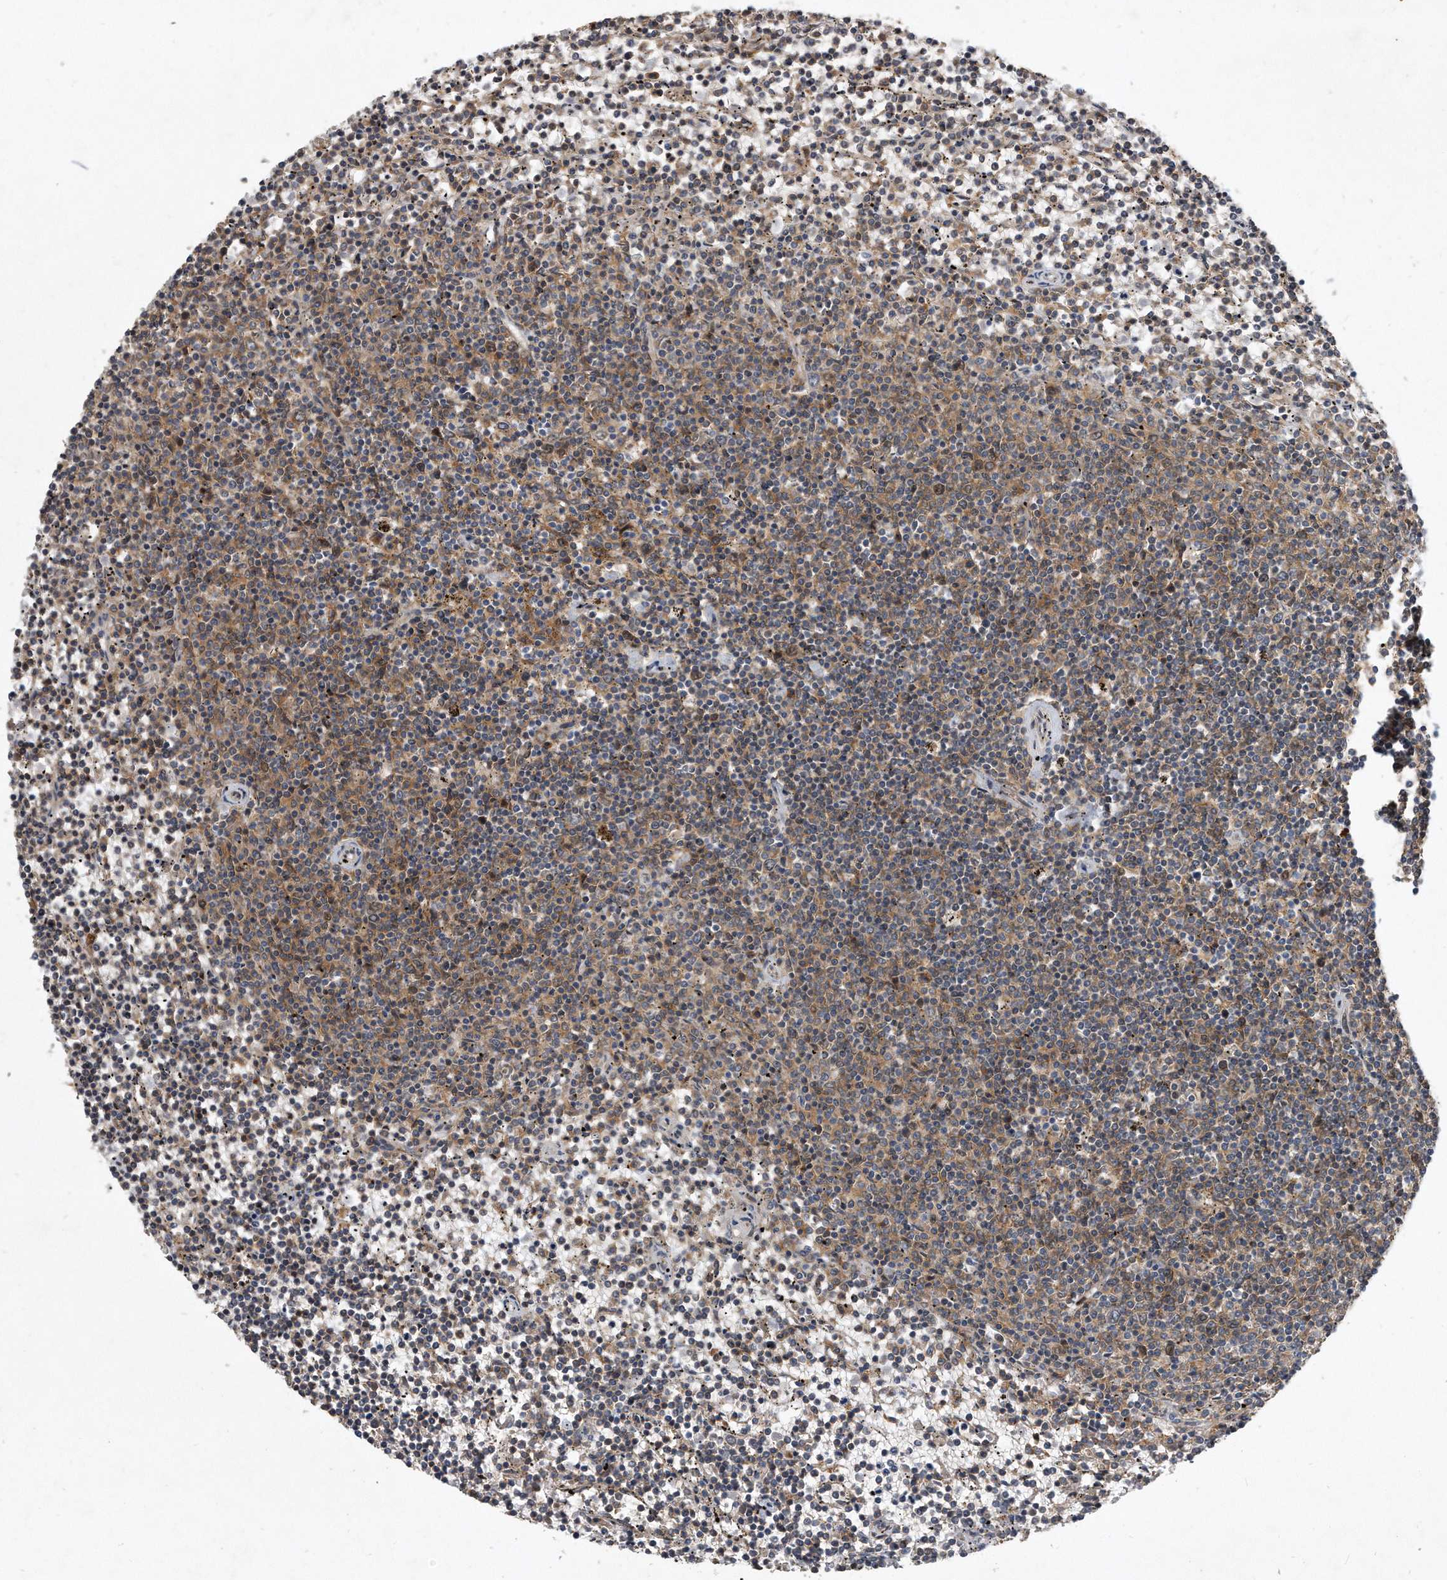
{"staining": {"intensity": "moderate", "quantity": "25%-75%", "location": "cytoplasmic/membranous"}, "tissue": "lymphoma", "cell_type": "Tumor cells", "image_type": "cancer", "snomed": [{"axis": "morphology", "description": "Malignant lymphoma, non-Hodgkin's type, Low grade"}, {"axis": "topography", "description": "Spleen"}], "caption": "Low-grade malignant lymphoma, non-Hodgkin's type stained for a protein (brown) shows moderate cytoplasmic/membranous positive positivity in approximately 25%-75% of tumor cells.", "gene": "PGBD2", "patient": {"sex": "female", "age": 50}}